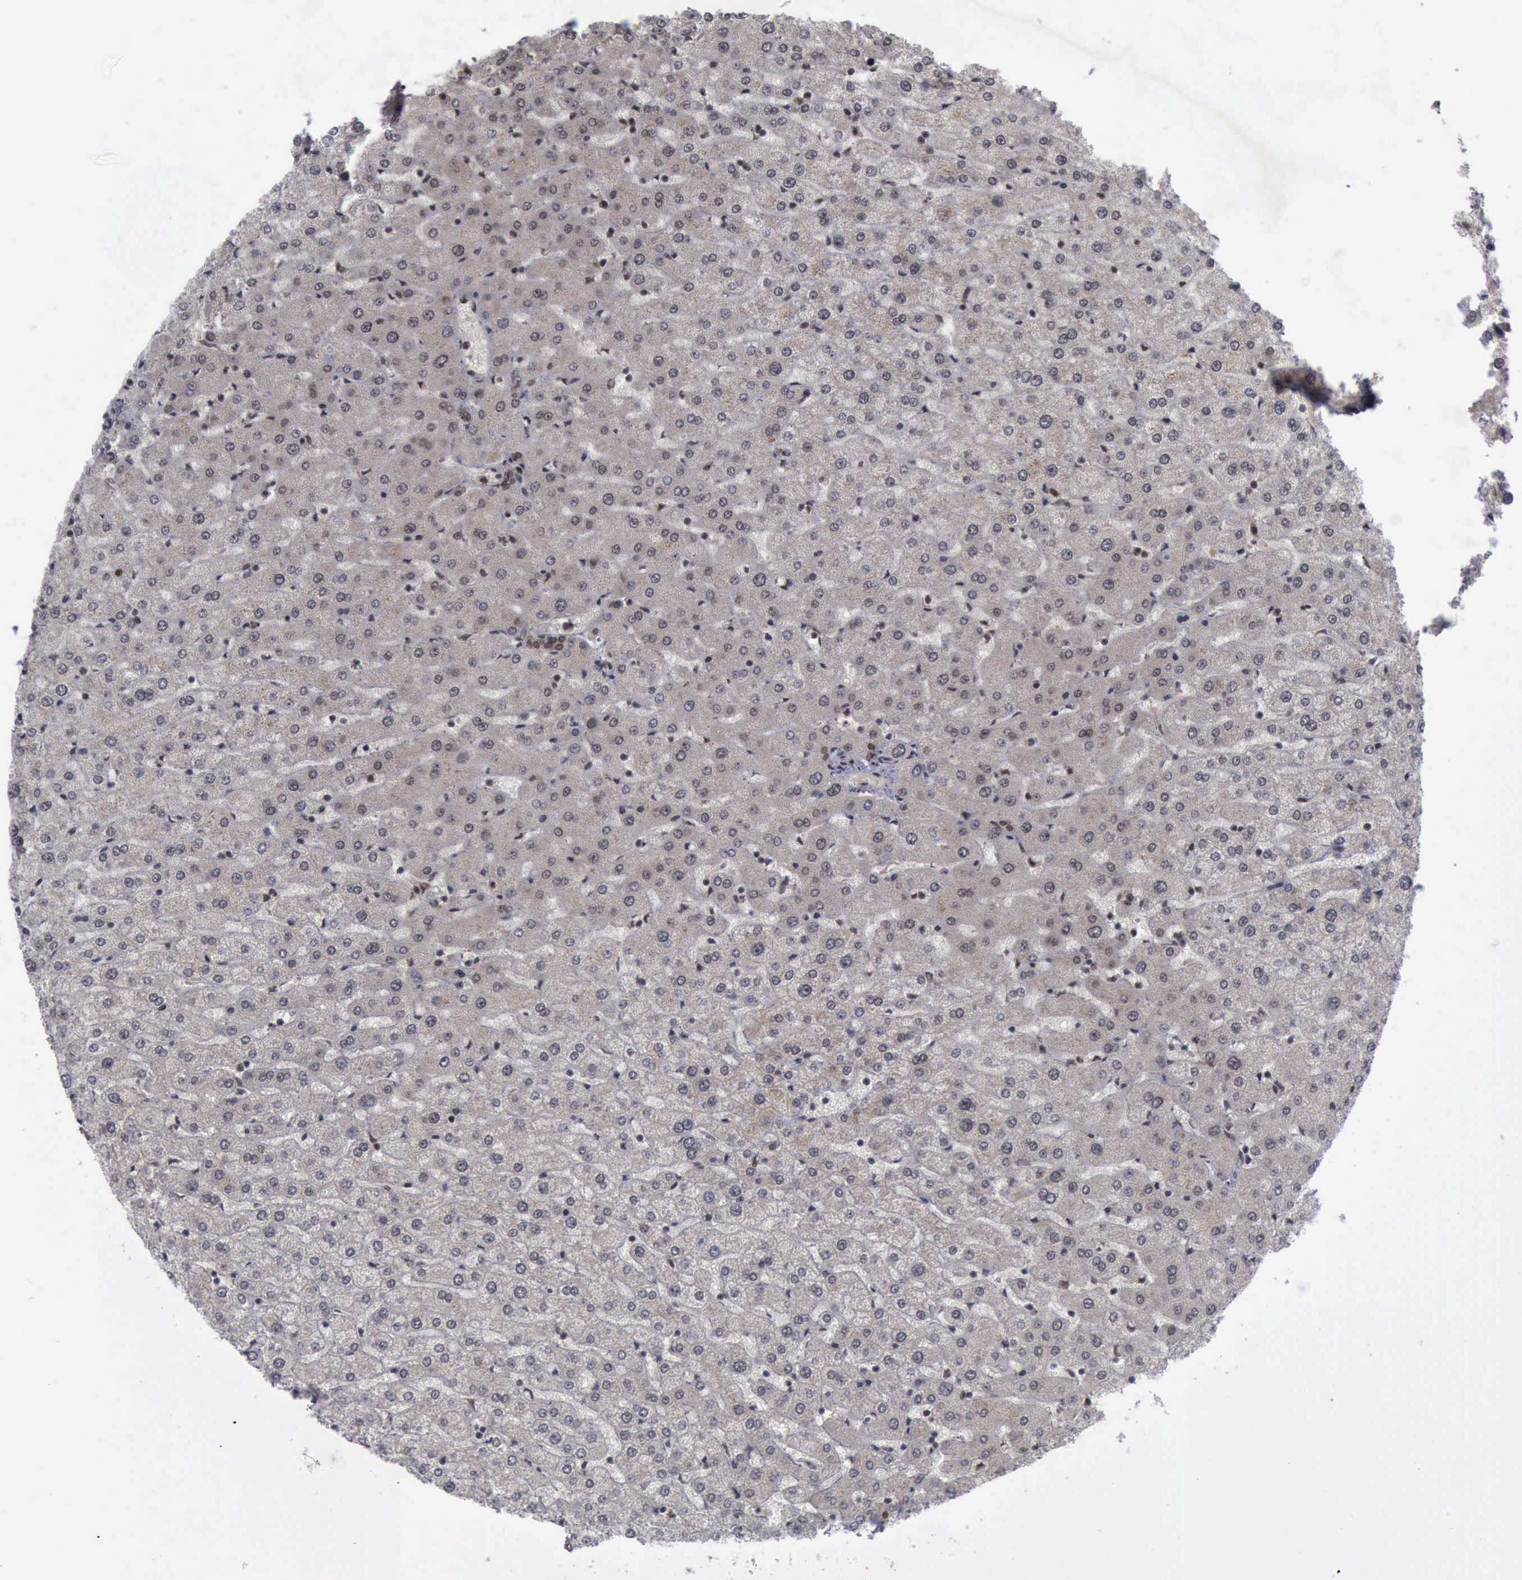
{"staining": {"intensity": "moderate", "quantity": ">75%", "location": "cytoplasmic/membranous,nuclear"}, "tissue": "liver", "cell_type": "Cholangiocytes", "image_type": "normal", "snomed": [{"axis": "morphology", "description": "Normal tissue, NOS"}, {"axis": "morphology", "description": "Fibrosis, NOS"}, {"axis": "topography", "description": "Liver"}], "caption": "Protein staining demonstrates moderate cytoplasmic/membranous,nuclear staining in about >75% of cholangiocytes in benign liver.", "gene": "ATM", "patient": {"sex": "female", "age": 29}}